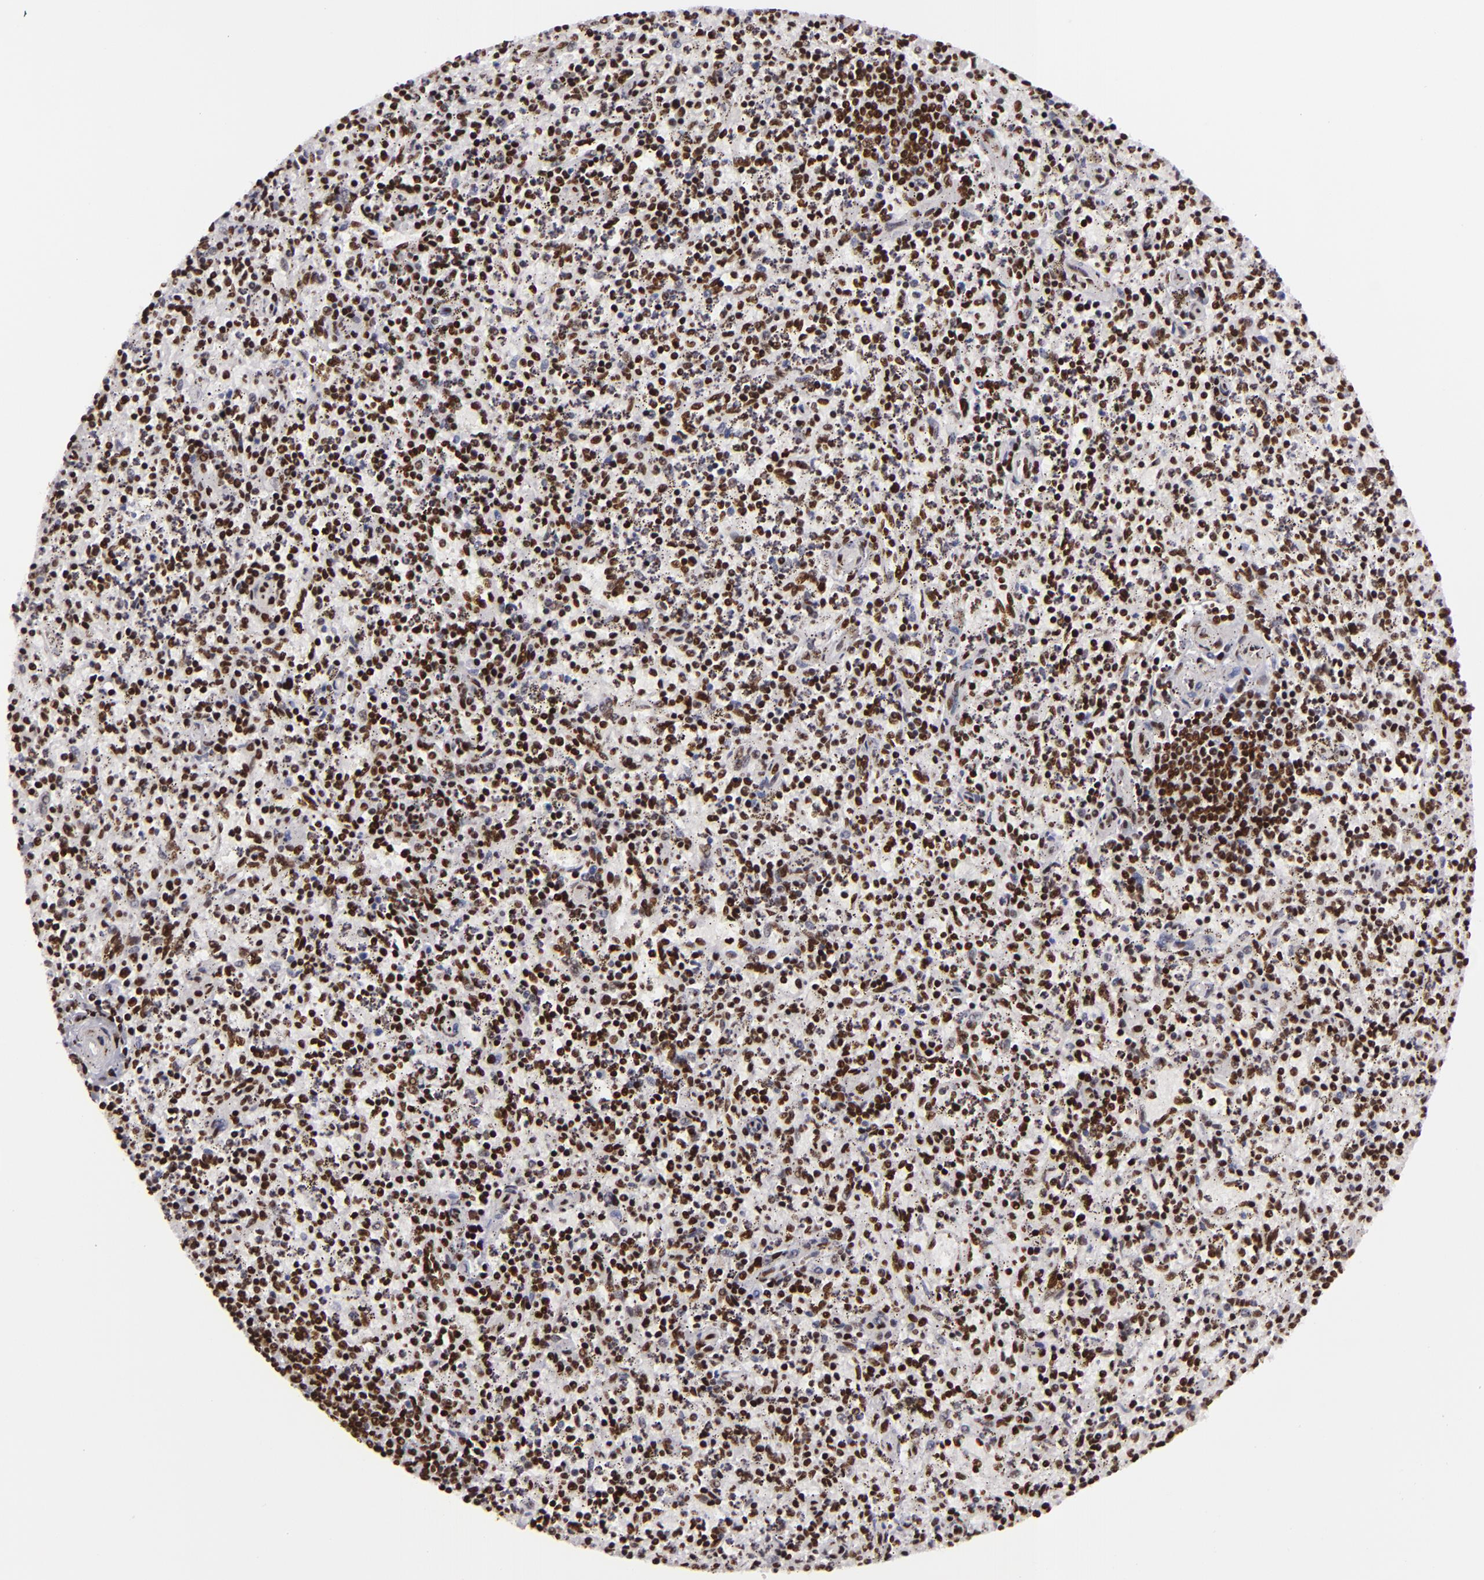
{"staining": {"intensity": "strong", "quantity": ">75%", "location": "nuclear"}, "tissue": "spleen", "cell_type": "Cells in red pulp", "image_type": "normal", "snomed": [{"axis": "morphology", "description": "Normal tissue, NOS"}, {"axis": "topography", "description": "Spleen"}], "caption": "Spleen stained with a brown dye demonstrates strong nuclear positive expression in approximately >75% of cells in red pulp.", "gene": "SAFB", "patient": {"sex": "male", "age": 72}}